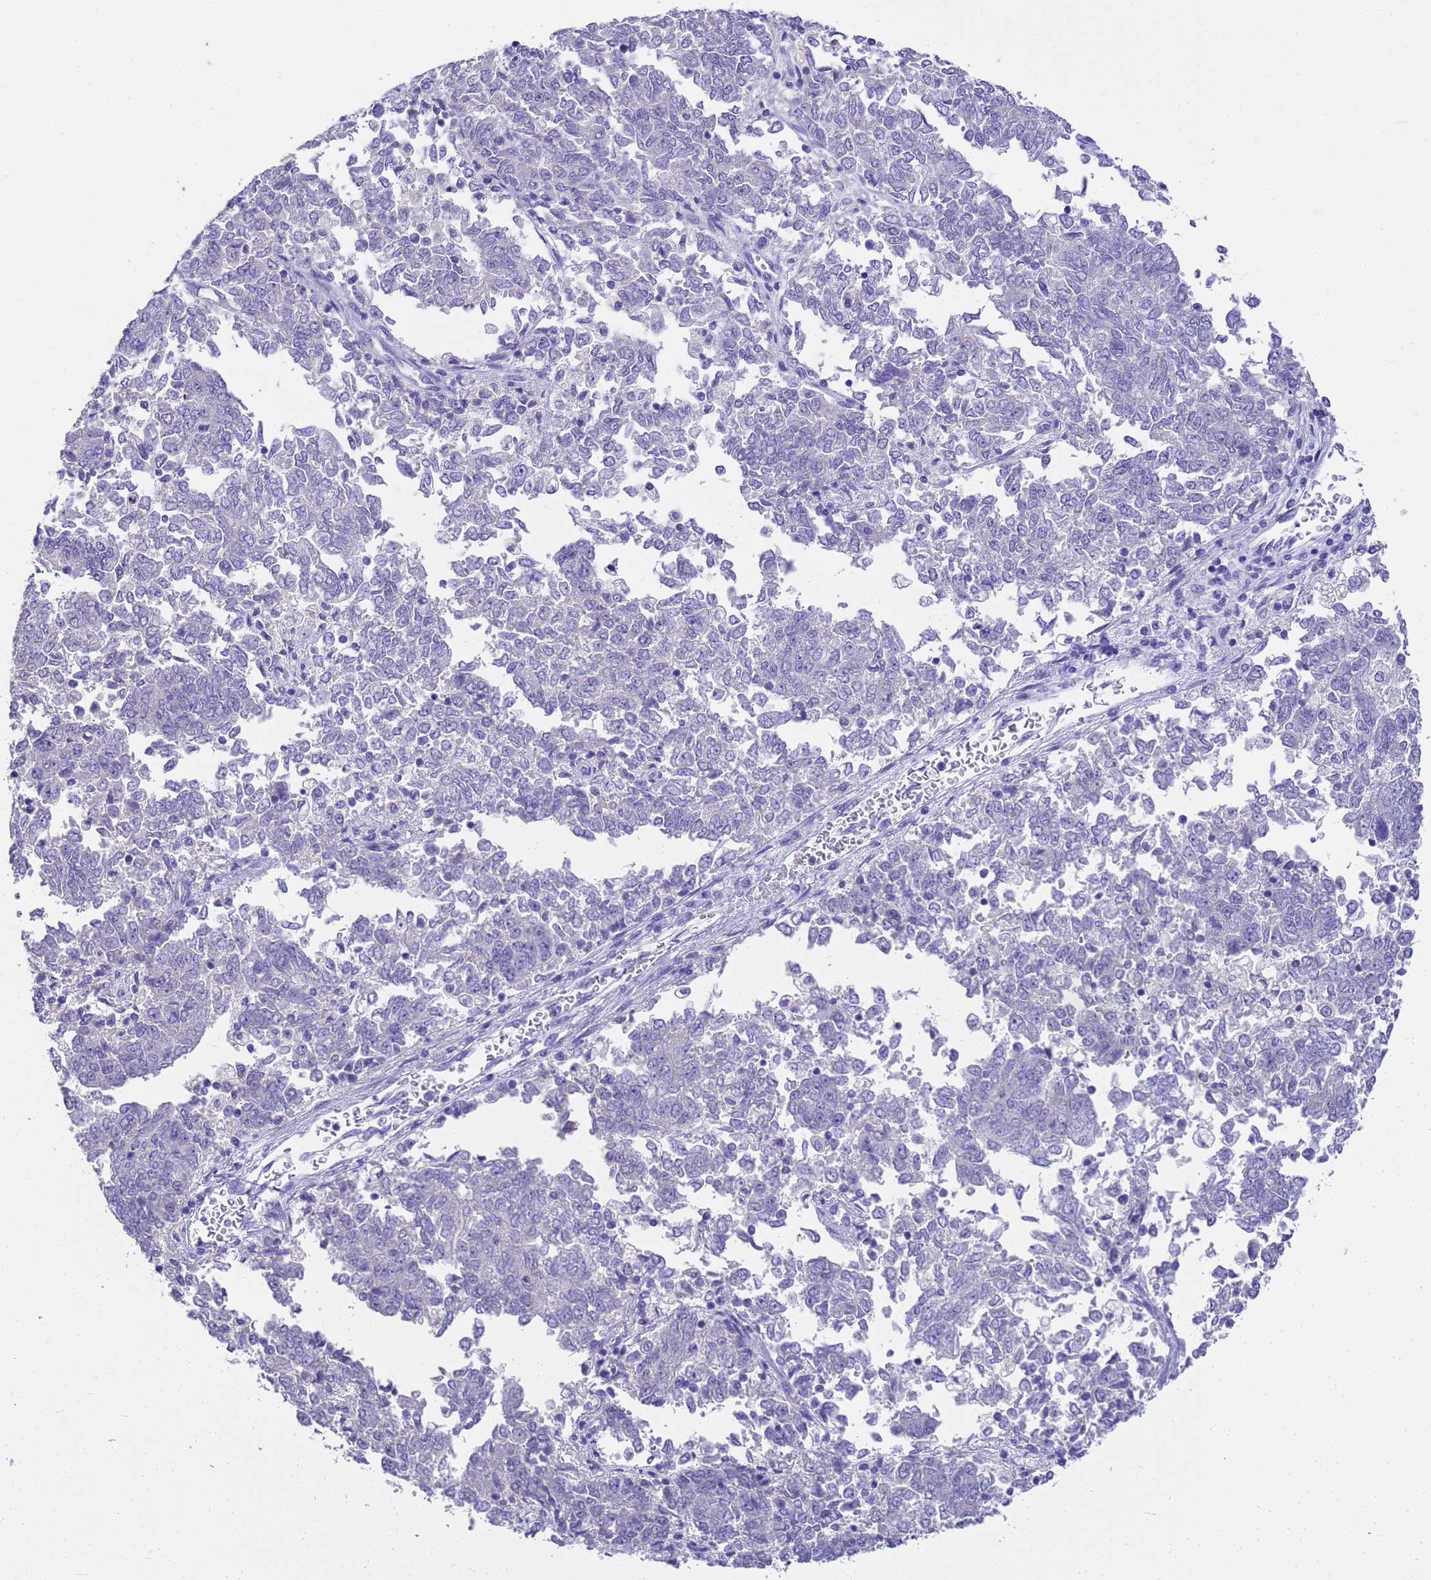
{"staining": {"intensity": "negative", "quantity": "none", "location": "none"}, "tissue": "endometrial cancer", "cell_type": "Tumor cells", "image_type": "cancer", "snomed": [{"axis": "morphology", "description": "Adenocarcinoma, NOS"}, {"axis": "topography", "description": "Endometrium"}], "caption": "Endometrial cancer stained for a protein using IHC reveals no staining tumor cells.", "gene": "MS4A13", "patient": {"sex": "female", "age": 80}}